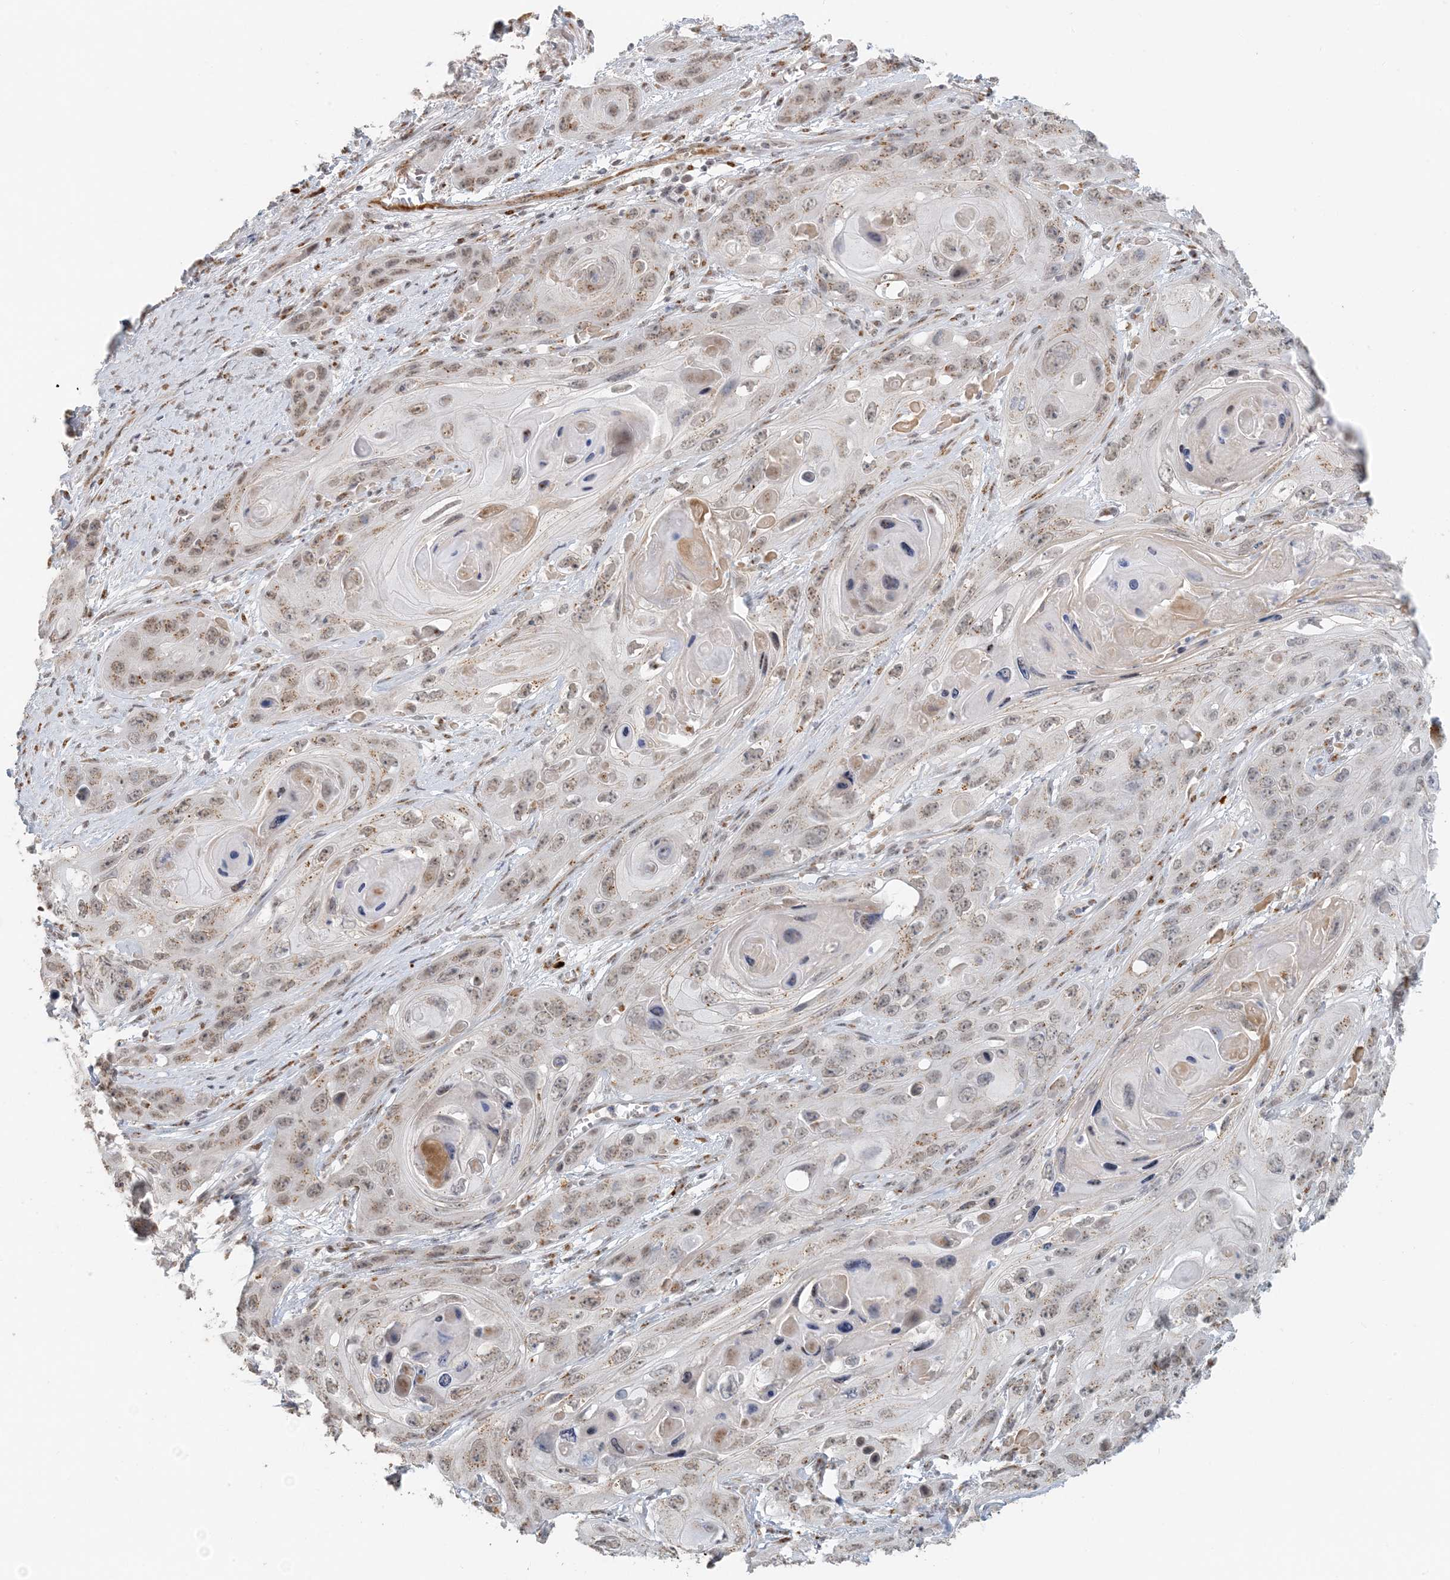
{"staining": {"intensity": "weak", "quantity": ">75%", "location": "cytoplasmic/membranous,nuclear"}, "tissue": "skin cancer", "cell_type": "Tumor cells", "image_type": "cancer", "snomed": [{"axis": "morphology", "description": "Squamous cell carcinoma, NOS"}, {"axis": "topography", "description": "Skin"}], "caption": "The photomicrograph displays staining of skin squamous cell carcinoma, revealing weak cytoplasmic/membranous and nuclear protein positivity (brown color) within tumor cells.", "gene": "ZCCHC4", "patient": {"sex": "male", "age": 55}}